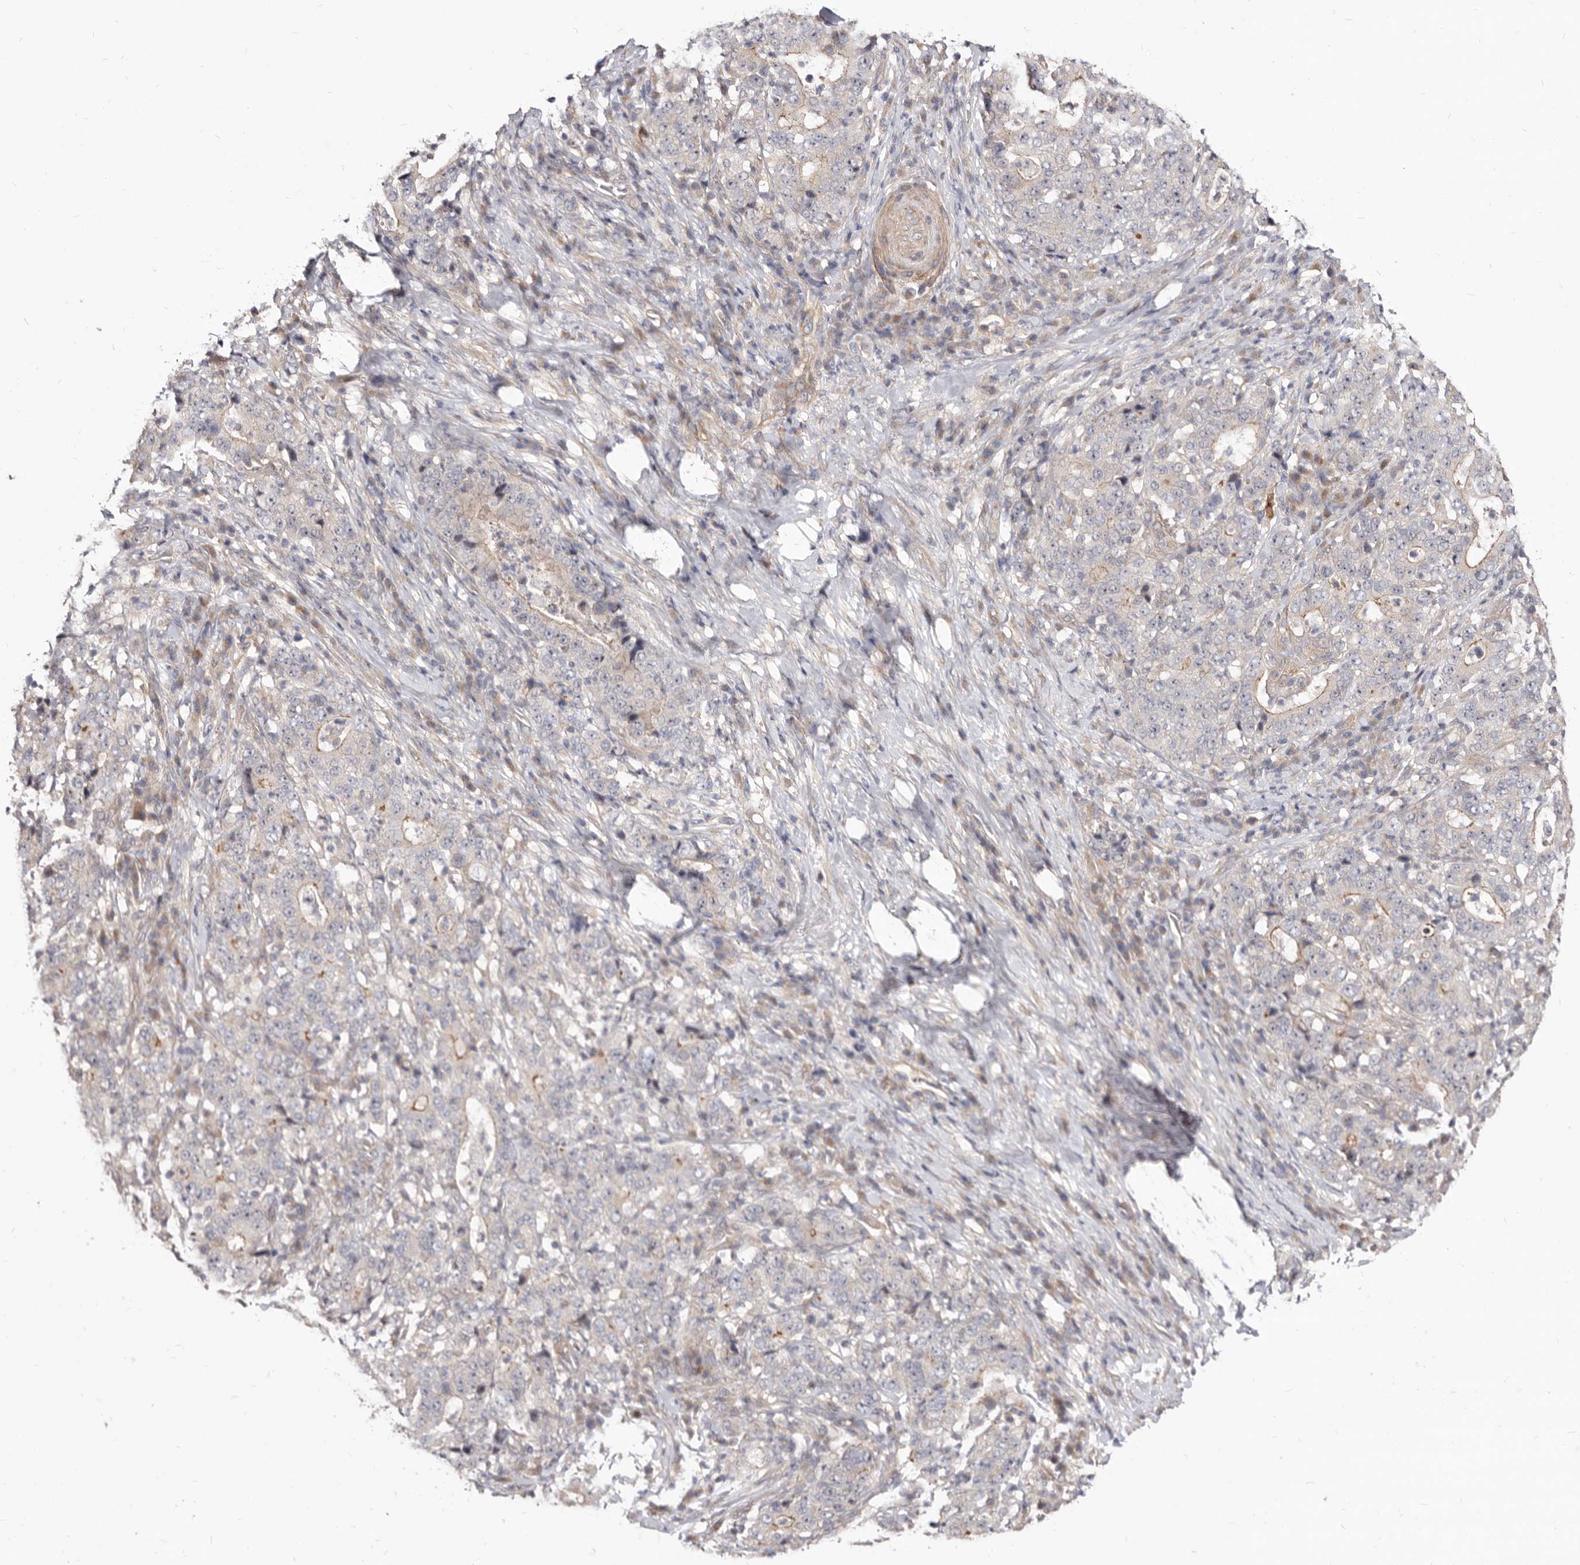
{"staining": {"intensity": "negative", "quantity": "none", "location": "none"}, "tissue": "stomach cancer", "cell_type": "Tumor cells", "image_type": "cancer", "snomed": [{"axis": "morphology", "description": "Normal tissue, NOS"}, {"axis": "morphology", "description": "Adenocarcinoma, NOS"}, {"axis": "topography", "description": "Stomach, upper"}, {"axis": "topography", "description": "Stomach"}], "caption": "The immunohistochemistry histopathology image has no significant staining in tumor cells of stomach cancer tissue.", "gene": "GPATCH4", "patient": {"sex": "male", "age": 59}}